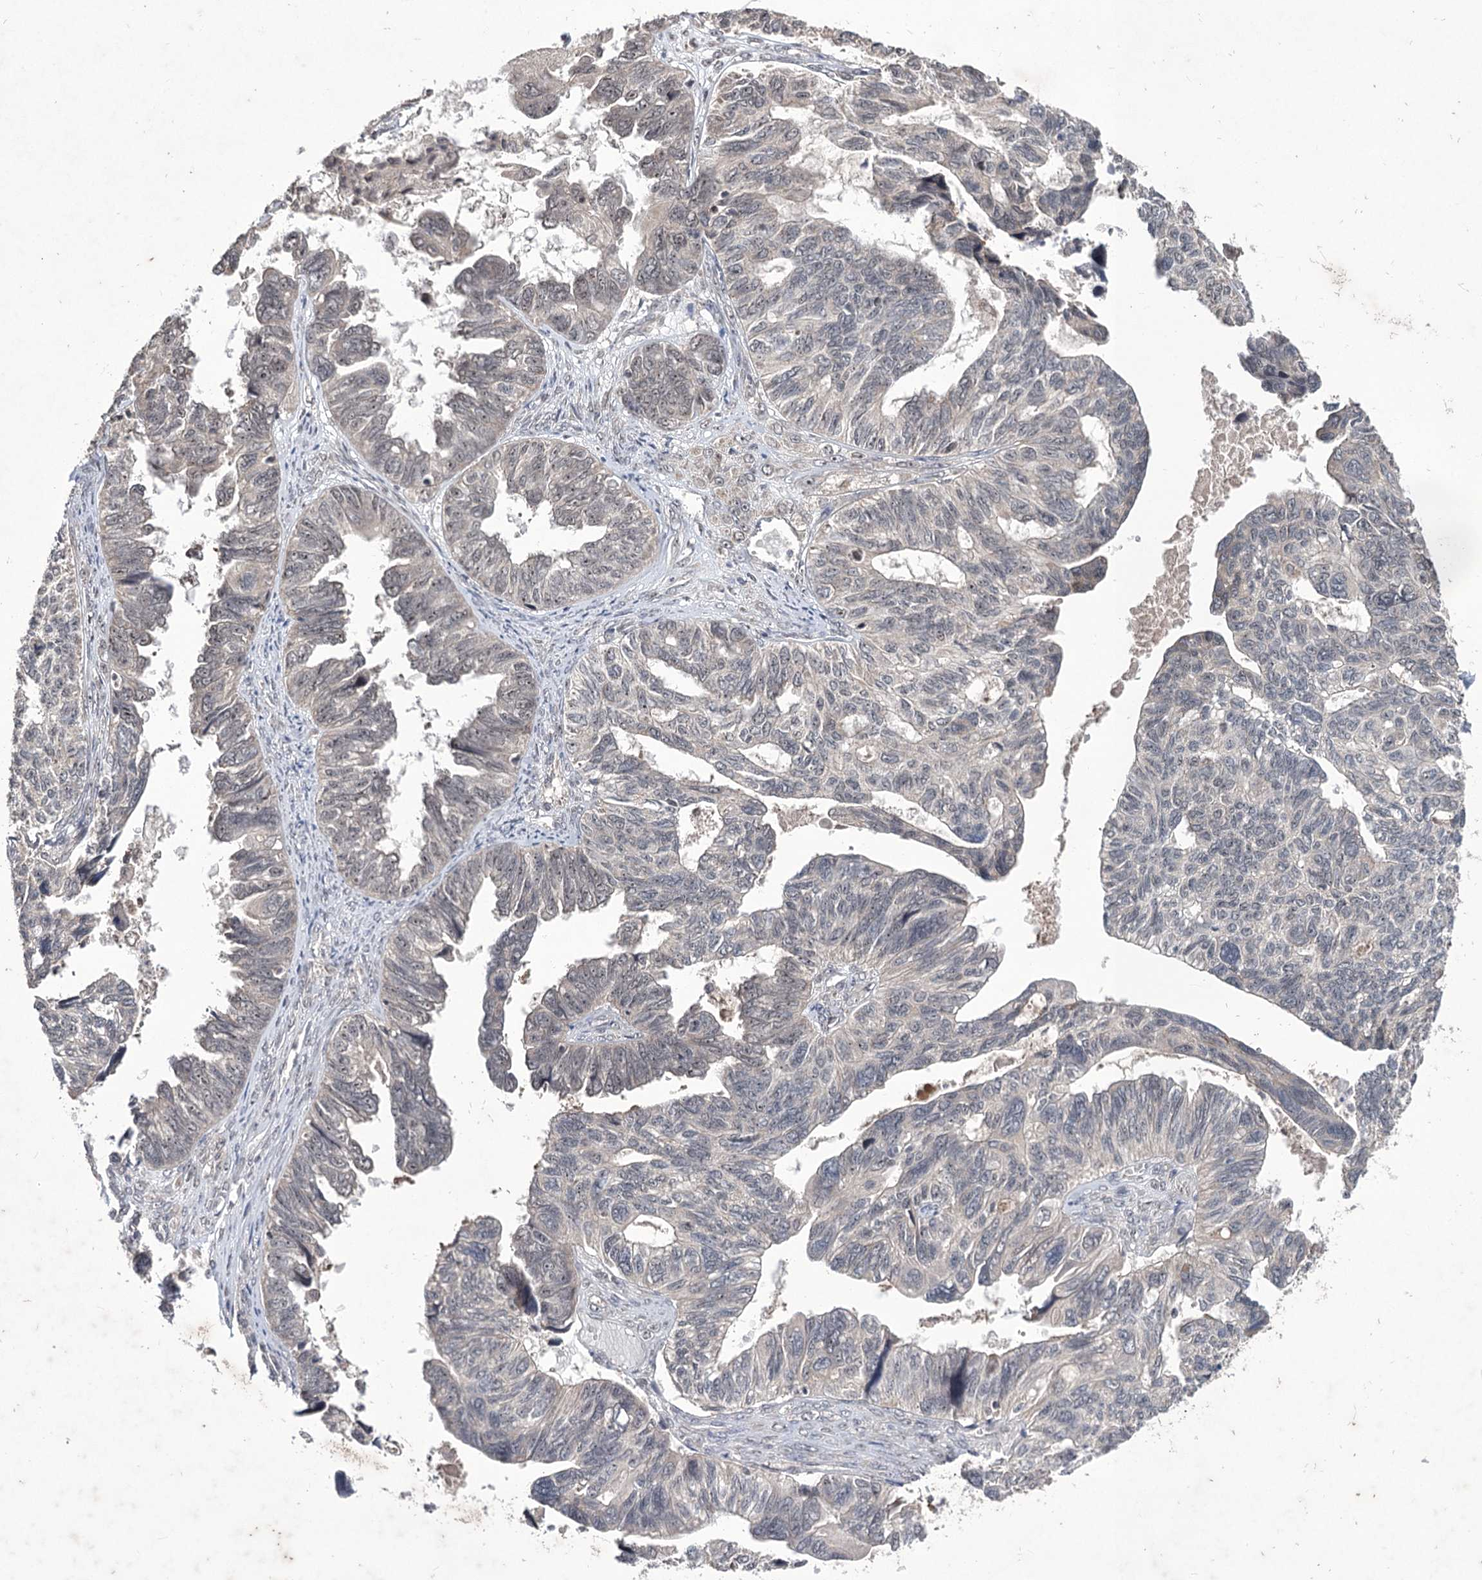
{"staining": {"intensity": "negative", "quantity": "none", "location": "none"}, "tissue": "ovarian cancer", "cell_type": "Tumor cells", "image_type": "cancer", "snomed": [{"axis": "morphology", "description": "Cystadenocarcinoma, serous, NOS"}, {"axis": "topography", "description": "Ovary"}], "caption": "Serous cystadenocarcinoma (ovarian) stained for a protein using immunohistochemistry exhibits no expression tumor cells.", "gene": "VGLL4", "patient": {"sex": "female", "age": 79}}